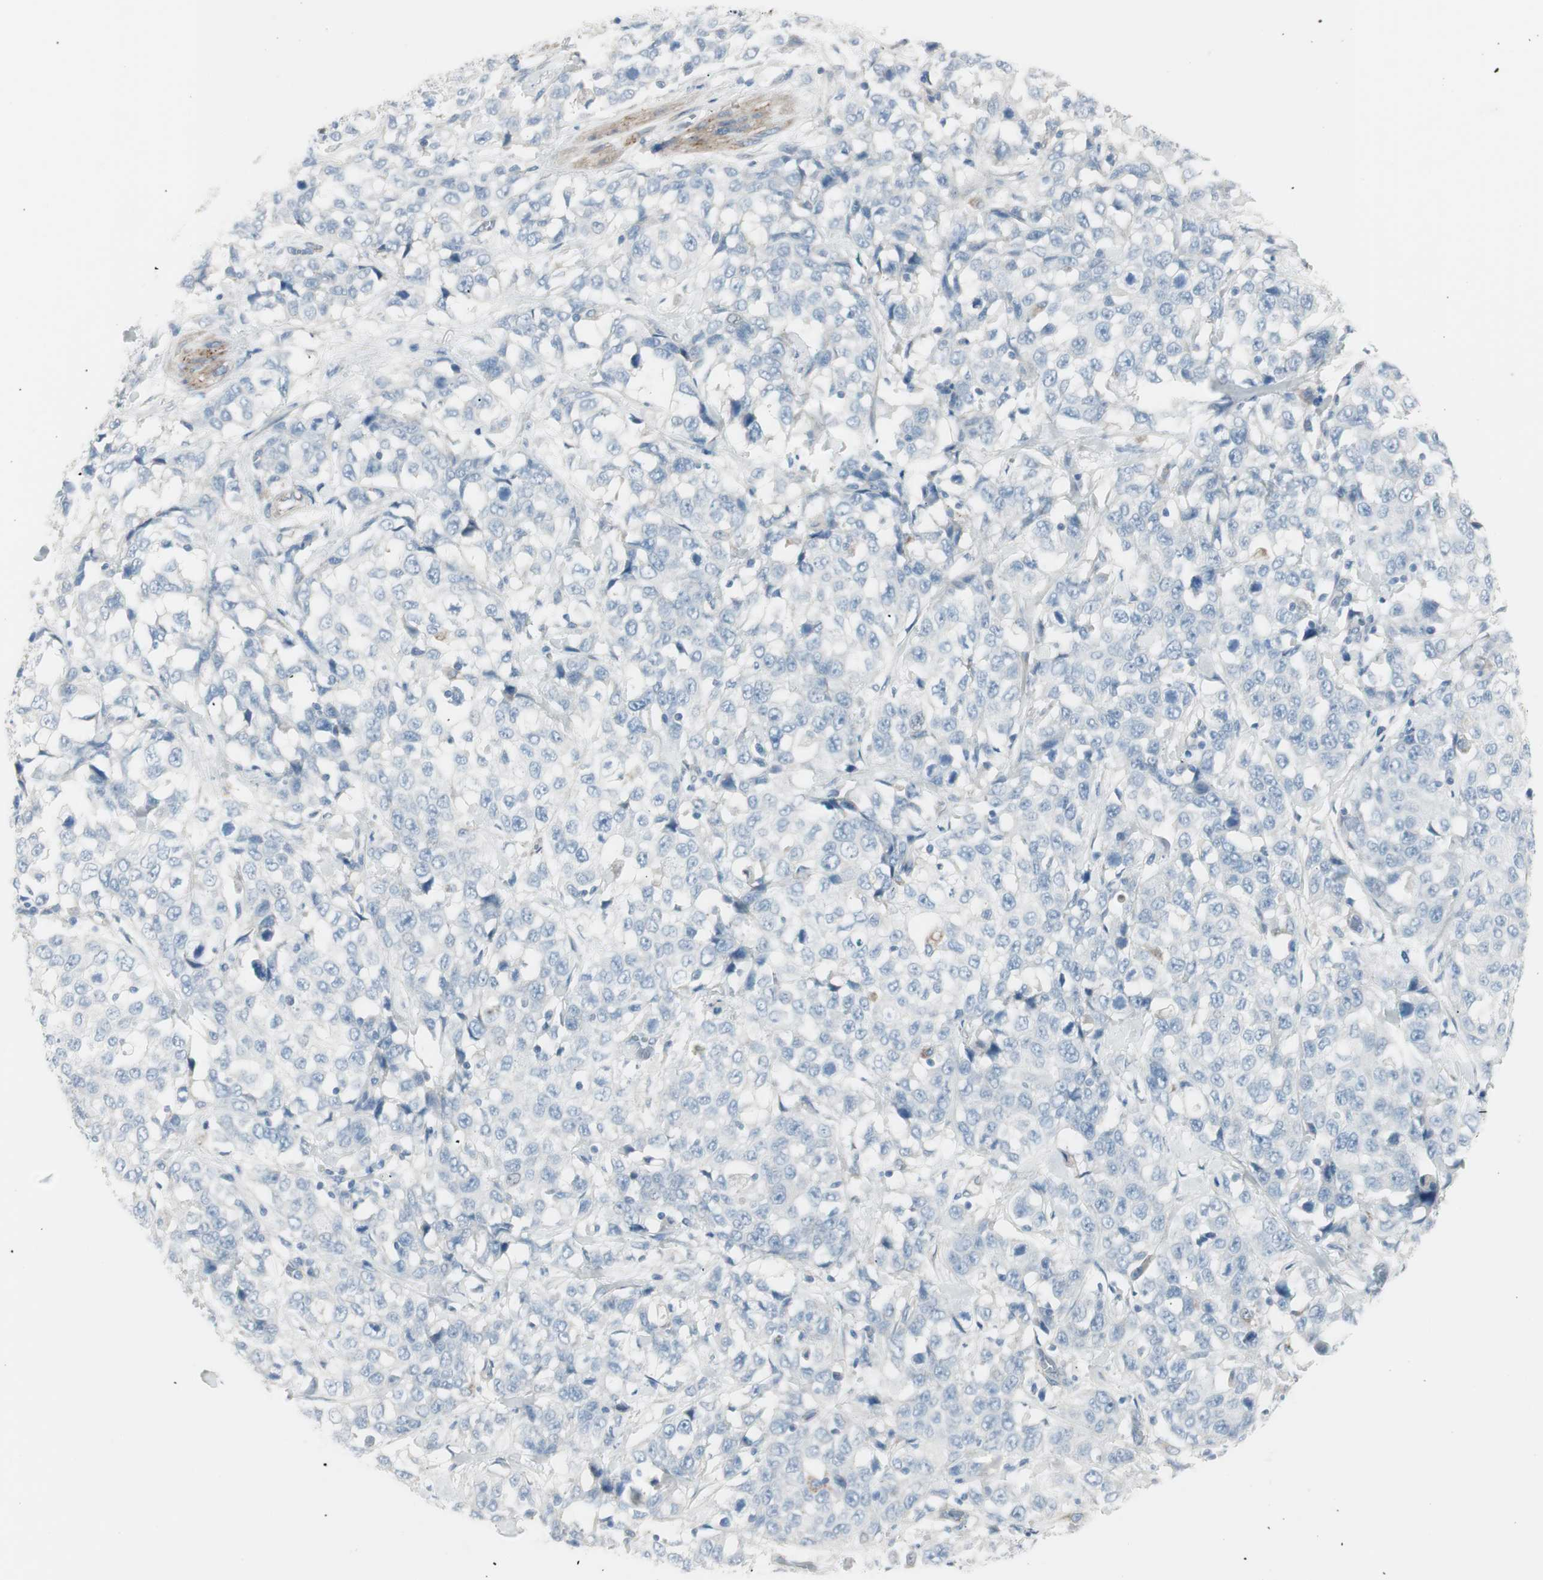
{"staining": {"intensity": "negative", "quantity": "none", "location": "none"}, "tissue": "stomach cancer", "cell_type": "Tumor cells", "image_type": "cancer", "snomed": [{"axis": "morphology", "description": "Normal tissue, NOS"}, {"axis": "morphology", "description": "Adenocarcinoma, NOS"}, {"axis": "topography", "description": "Stomach"}], "caption": "Stomach cancer stained for a protein using immunohistochemistry demonstrates no expression tumor cells.", "gene": "CACNA2D1", "patient": {"sex": "male", "age": 48}}